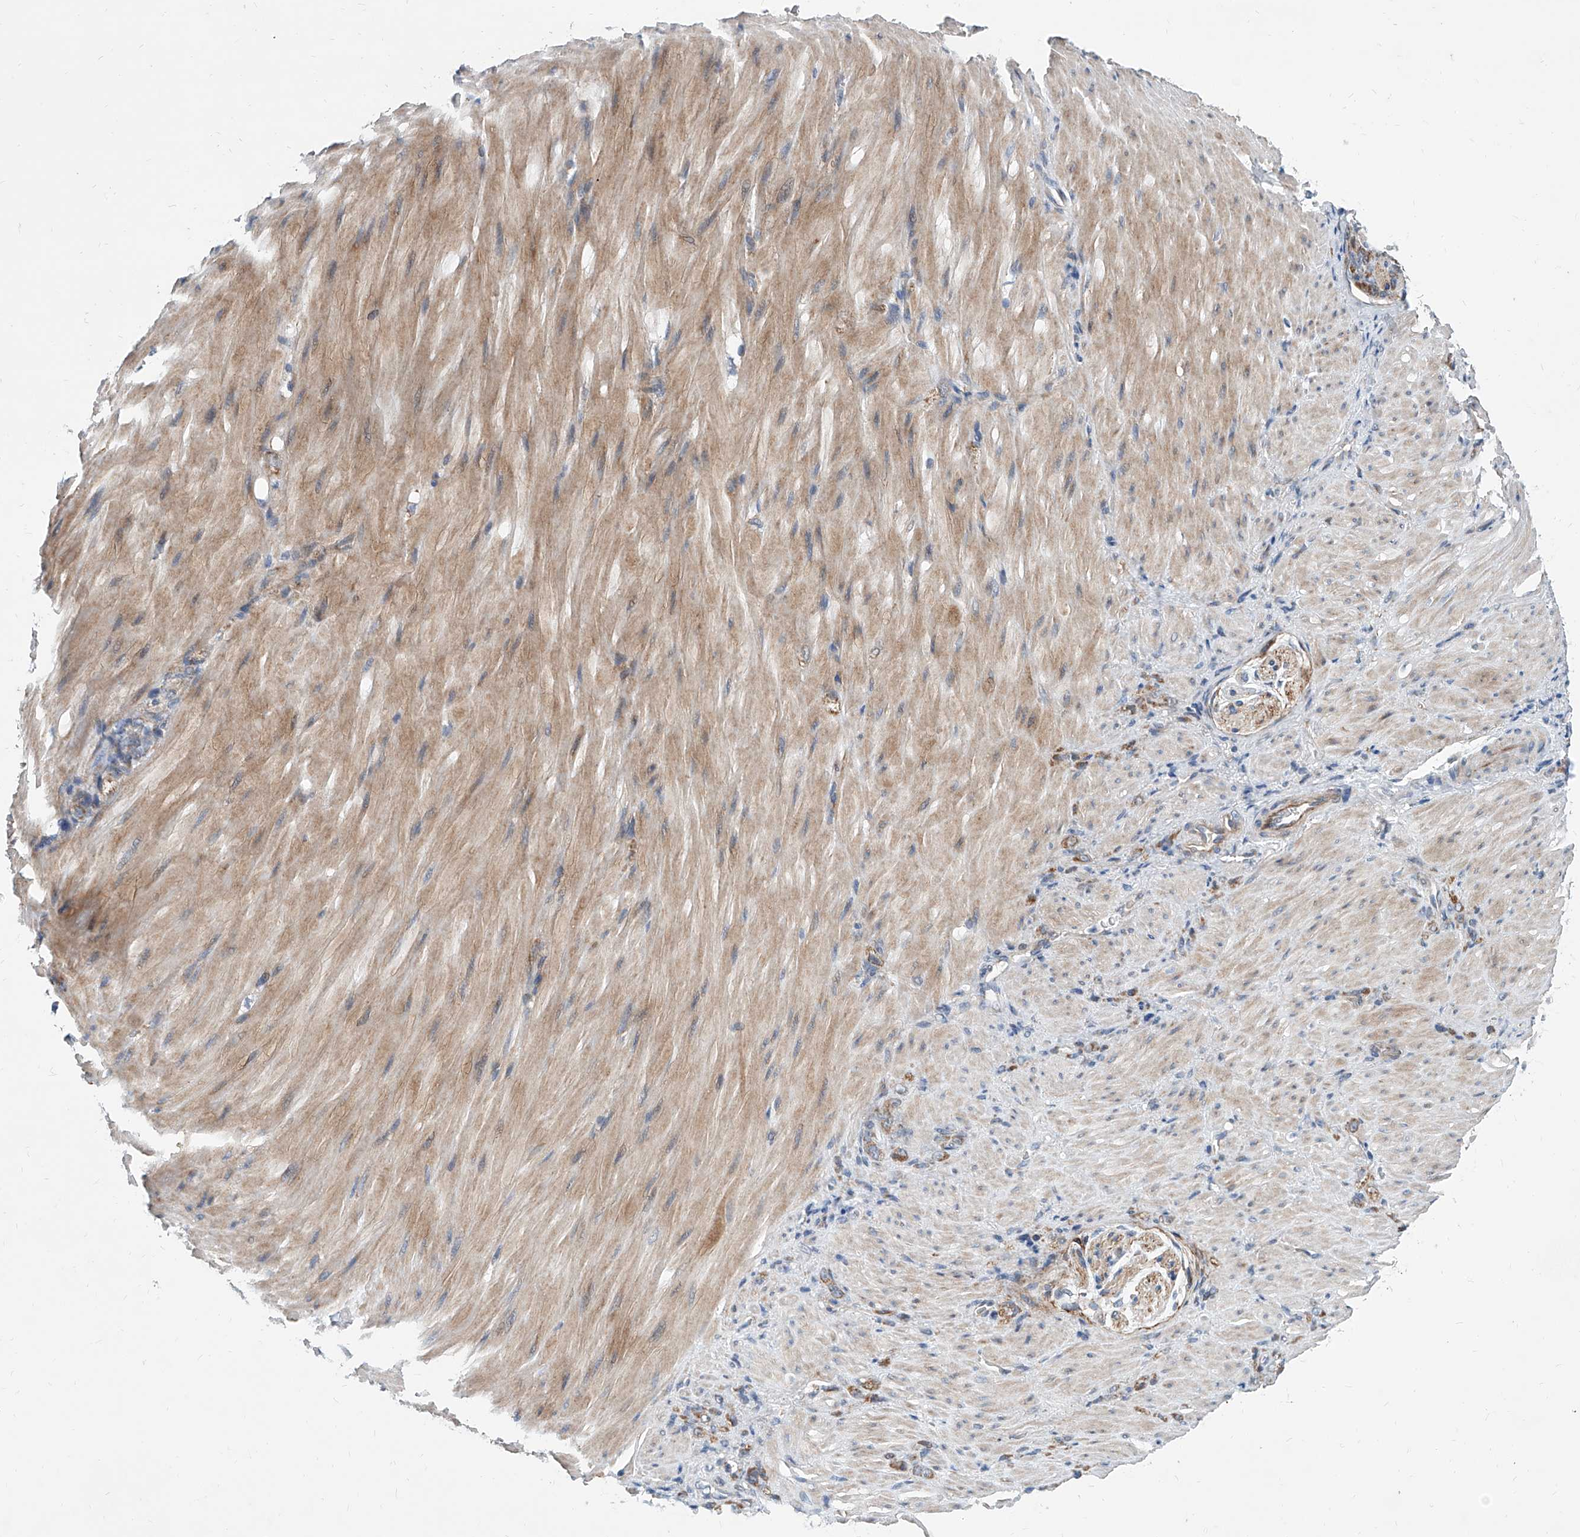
{"staining": {"intensity": "moderate", "quantity": ">75%", "location": "cytoplasmic/membranous"}, "tissue": "stomach cancer", "cell_type": "Tumor cells", "image_type": "cancer", "snomed": [{"axis": "morphology", "description": "Normal tissue, NOS"}, {"axis": "morphology", "description": "Adenocarcinoma, NOS"}, {"axis": "topography", "description": "Stomach"}], "caption": "DAB immunohistochemical staining of human stomach cancer exhibits moderate cytoplasmic/membranous protein positivity in about >75% of tumor cells.", "gene": "USP48", "patient": {"sex": "male", "age": 82}}